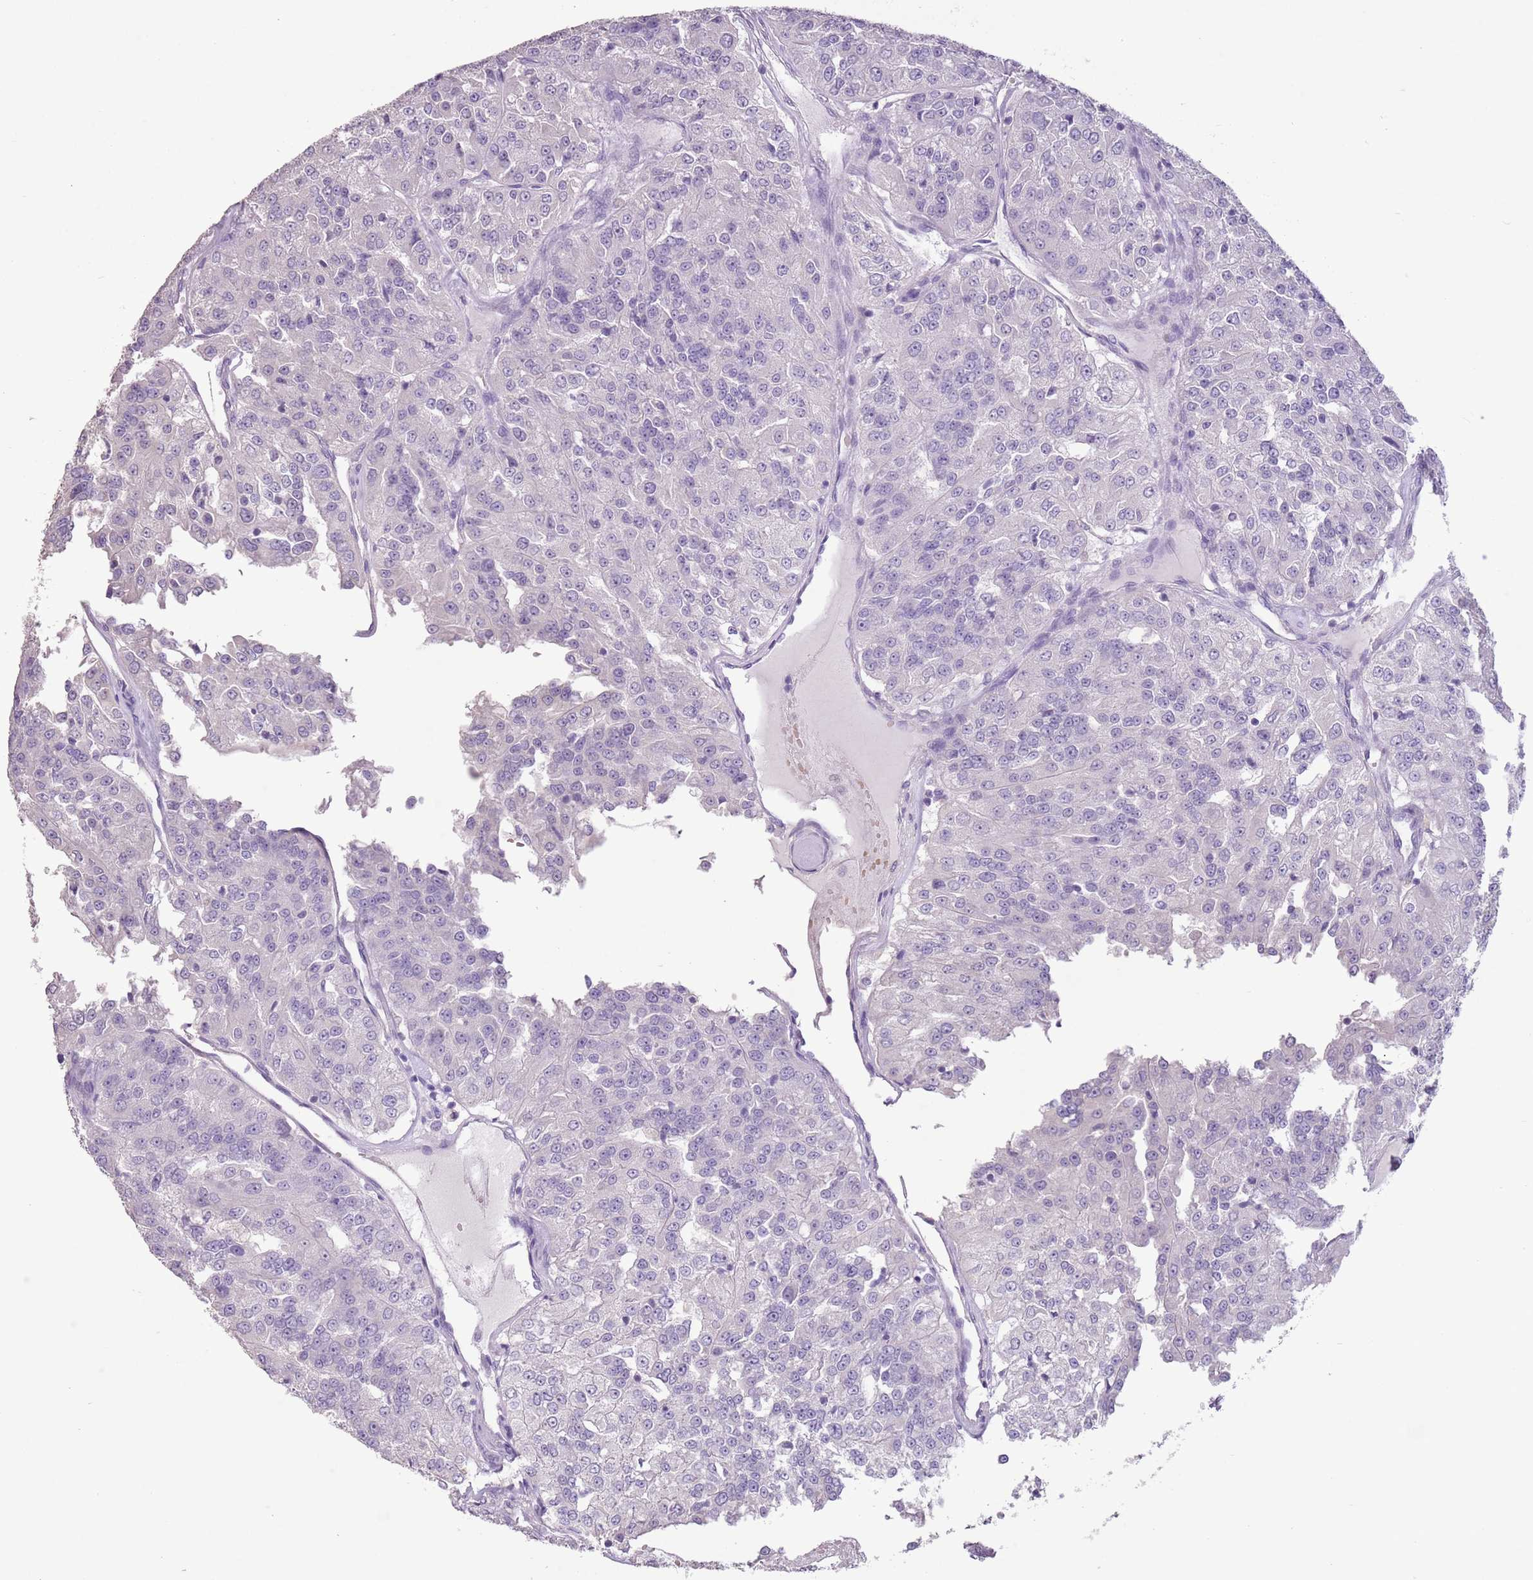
{"staining": {"intensity": "negative", "quantity": "none", "location": "none"}, "tissue": "renal cancer", "cell_type": "Tumor cells", "image_type": "cancer", "snomed": [{"axis": "morphology", "description": "Adenocarcinoma, NOS"}, {"axis": "topography", "description": "Kidney"}], "caption": "Immunohistochemical staining of adenocarcinoma (renal) displays no significant positivity in tumor cells. Nuclei are stained in blue.", "gene": "CELF6", "patient": {"sex": "female", "age": 63}}